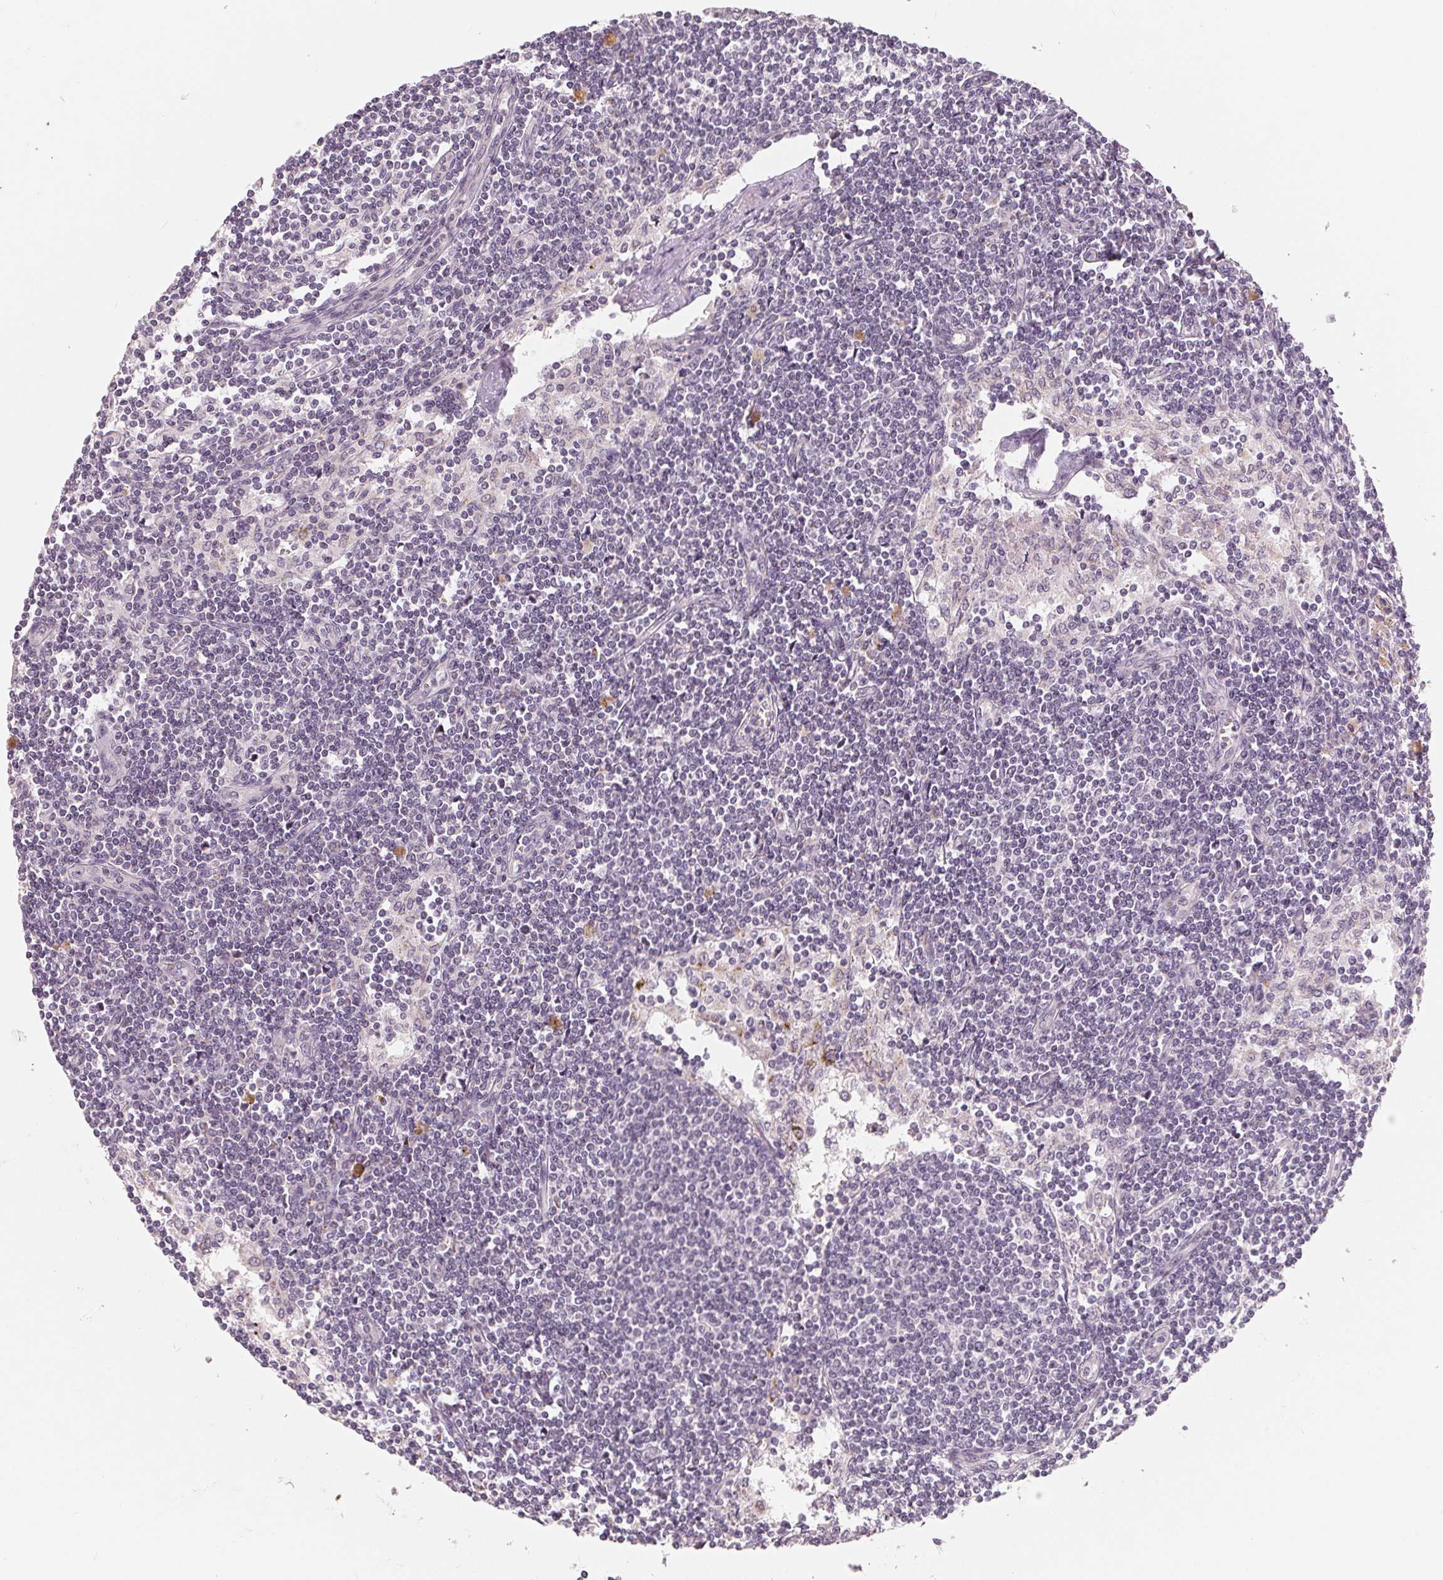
{"staining": {"intensity": "weak", "quantity": "<25%", "location": "cytoplasmic/membranous"}, "tissue": "lymph node", "cell_type": "Germinal center cells", "image_type": "normal", "snomed": [{"axis": "morphology", "description": "Normal tissue, NOS"}, {"axis": "topography", "description": "Lymph node"}], "caption": "Immunohistochemistry (IHC) image of normal lymph node stained for a protein (brown), which demonstrates no positivity in germinal center cells. (DAB immunohistochemistry (IHC) visualized using brightfield microscopy, high magnification).", "gene": "GHITM", "patient": {"sex": "female", "age": 69}}